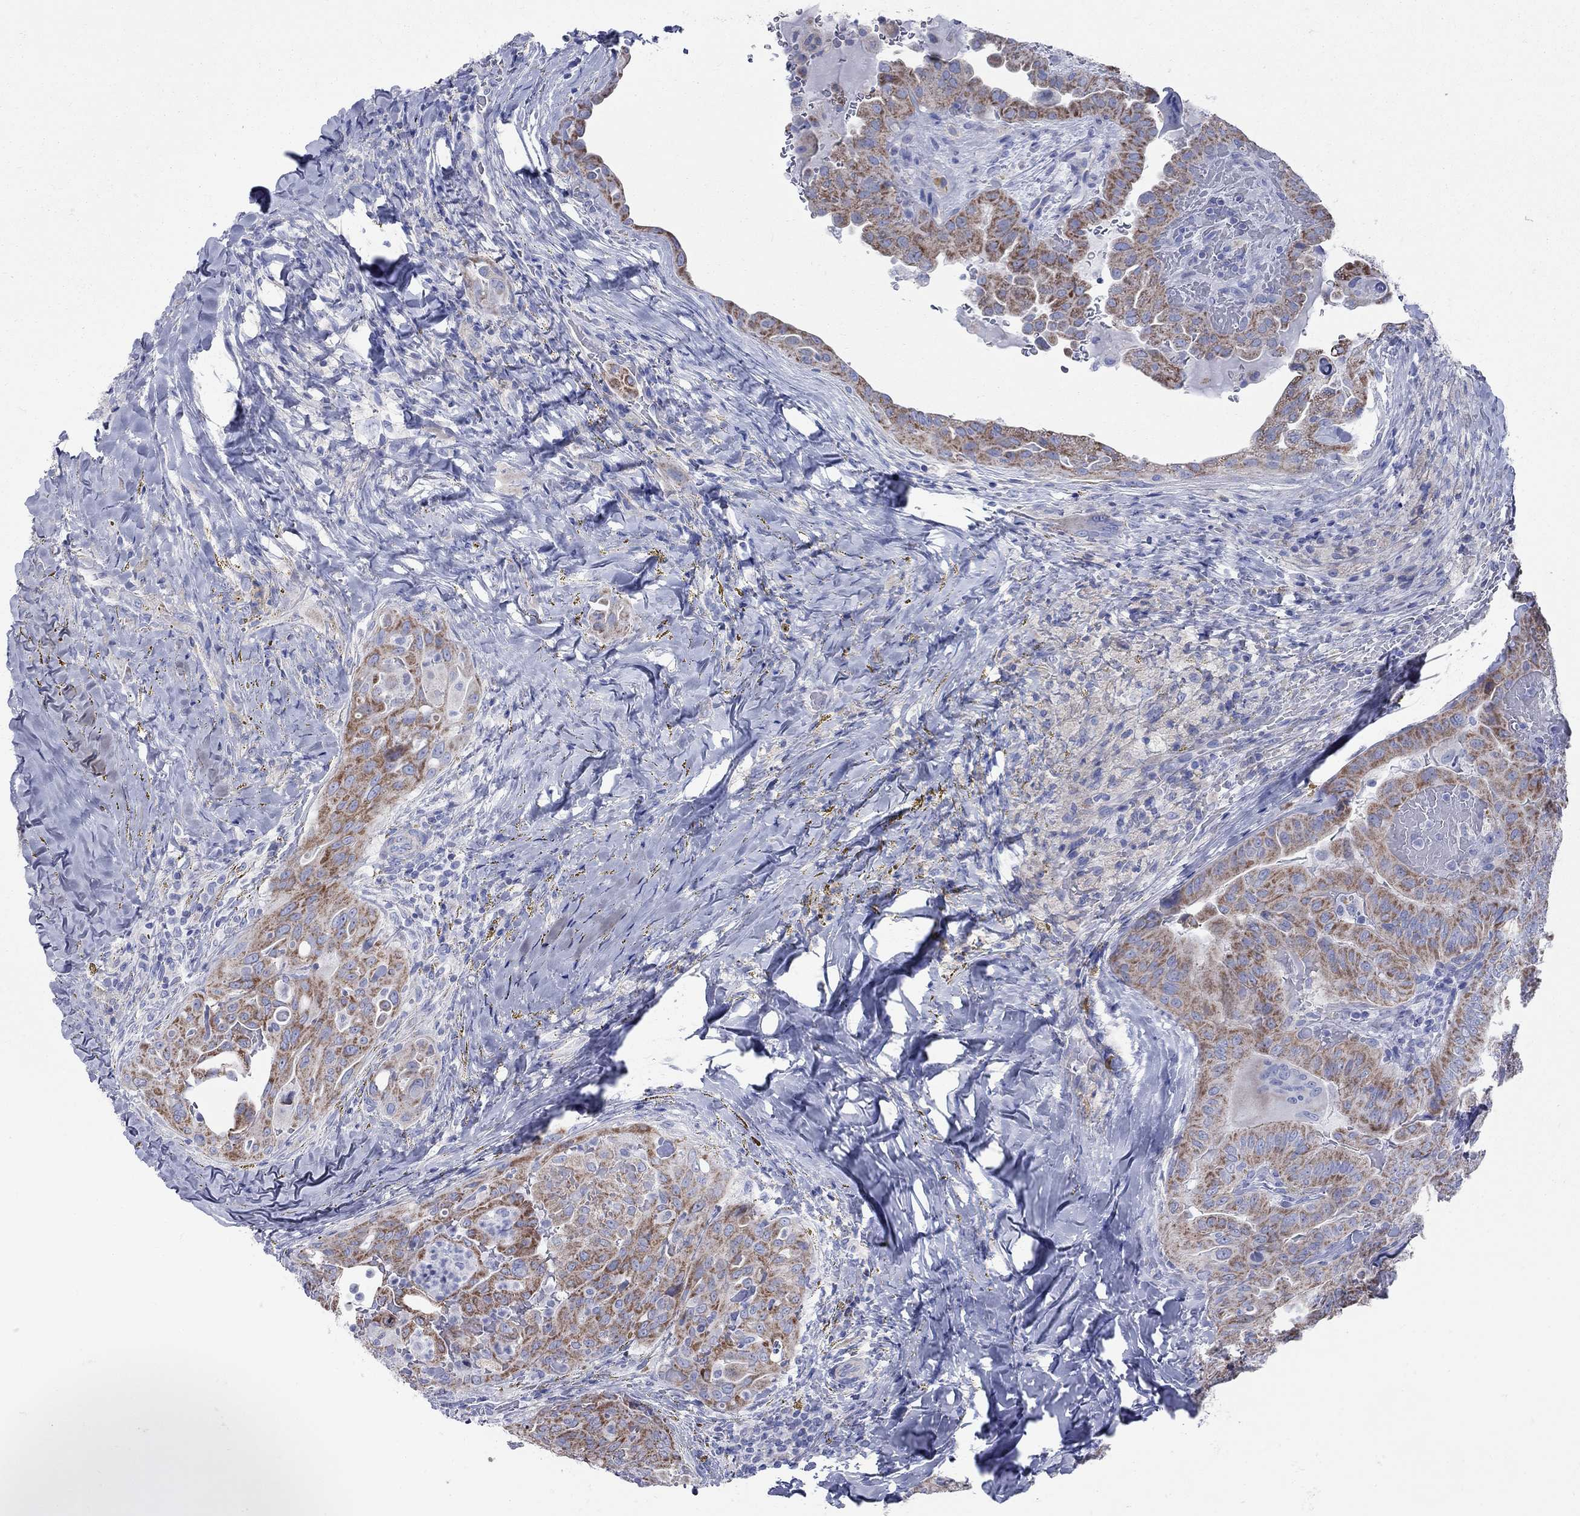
{"staining": {"intensity": "moderate", "quantity": ">75%", "location": "cytoplasmic/membranous"}, "tissue": "thyroid cancer", "cell_type": "Tumor cells", "image_type": "cancer", "snomed": [{"axis": "morphology", "description": "Papillary adenocarcinoma, NOS"}, {"axis": "topography", "description": "Thyroid gland"}], "caption": "Protein staining of thyroid cancer (papillary adenocarcinoma) tissue displays moderate cytoplasmic/membranous positivity in approximately >75% of tumor cells.", "gene": "PDZD3", "patient": {"sex": "female", "age": 68}}